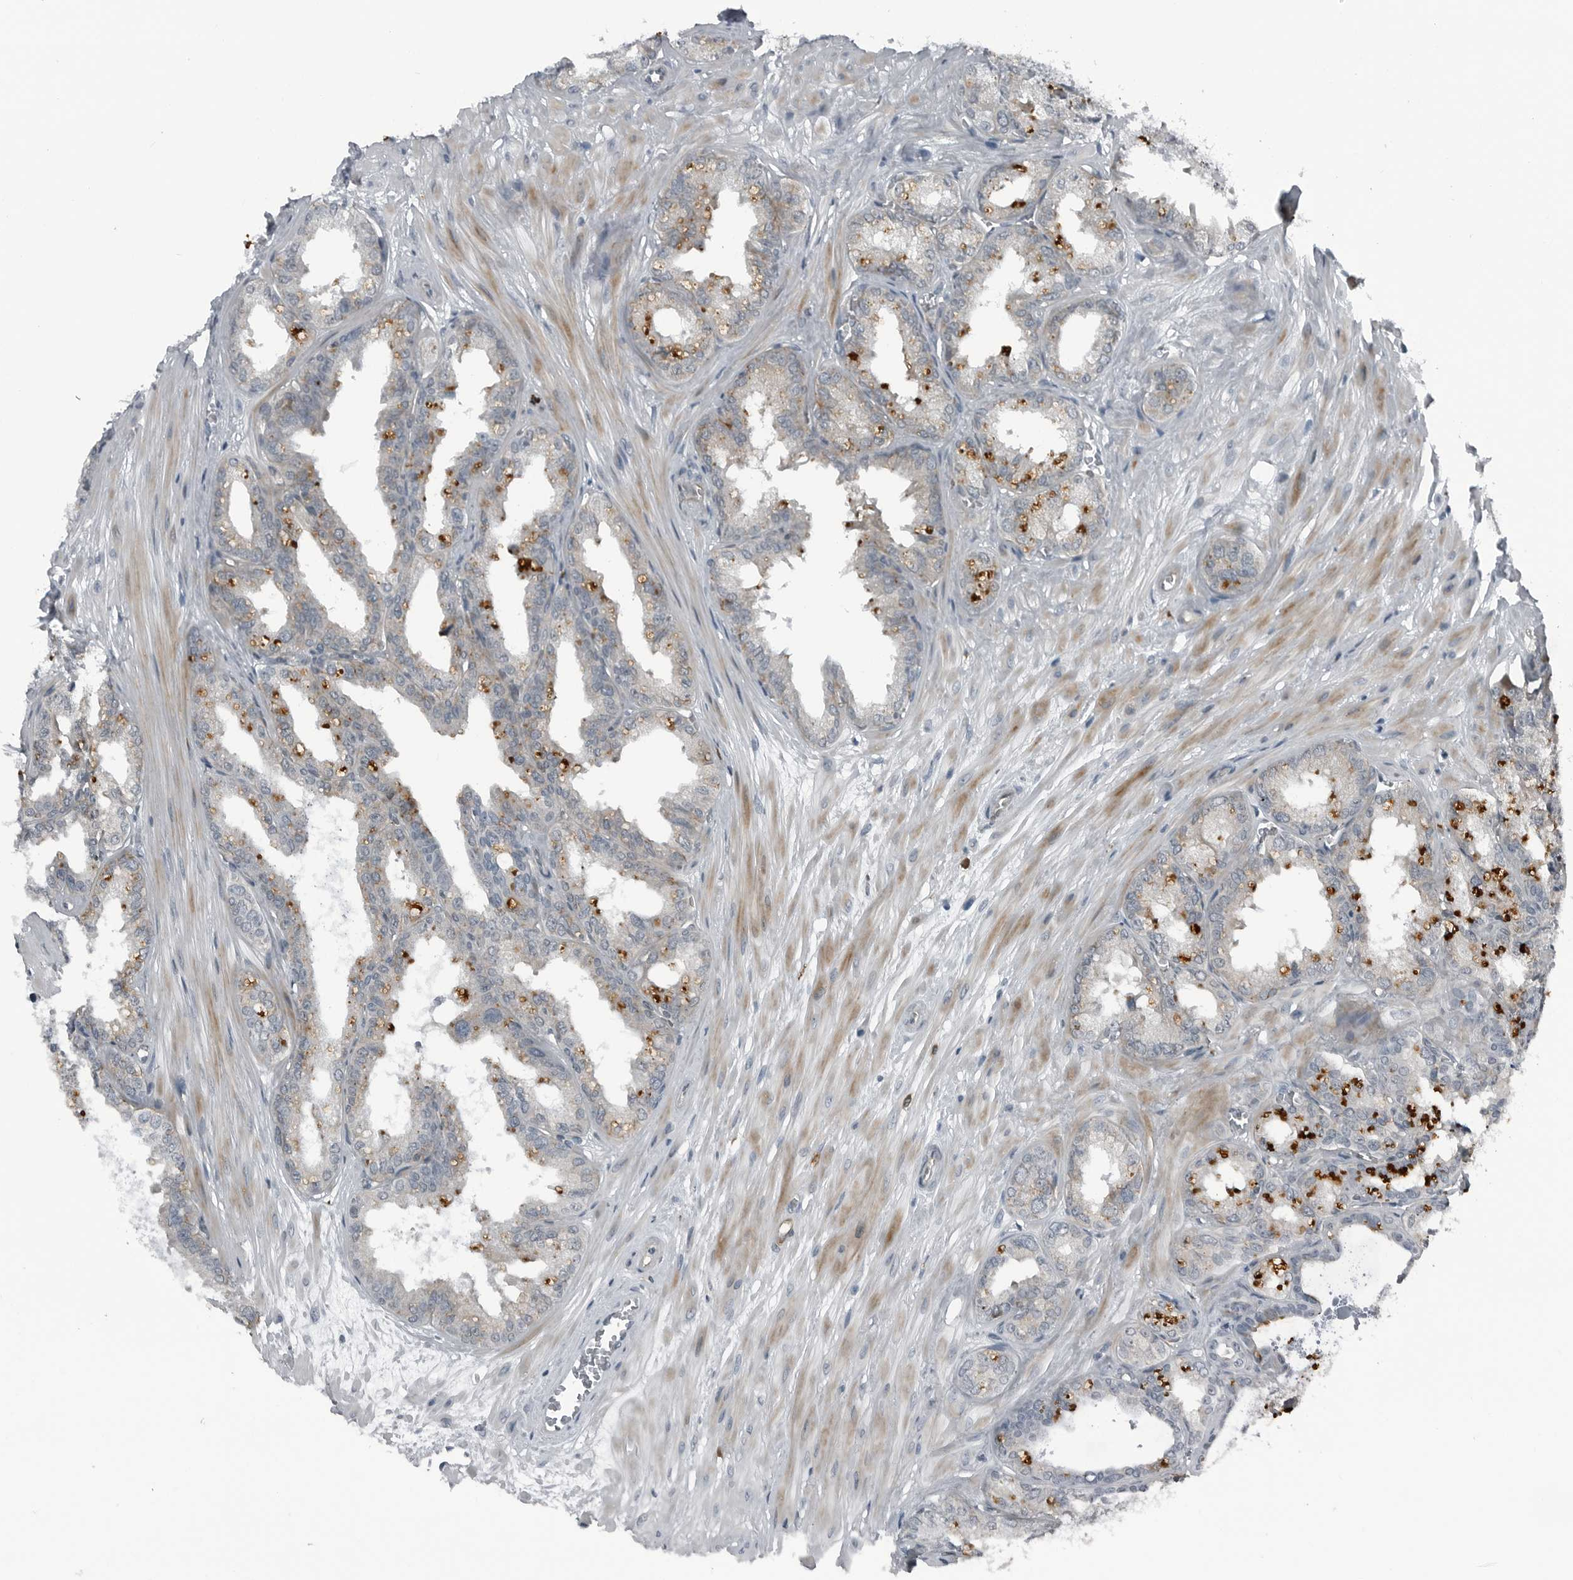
{"staining": {"intensity": "moderate", "quantity": "<25%", "location": "cytoplasmic/membranous"}, "tissue": "seminal vesicle", "cell_type": "Glandular cells", "image_type": "normal", "snomed": [{"axis": "morphology", "description": "Normal tissue, NOS"}, {"axis": "topography", "description": "Prostate"}, {"axis": "topography", "description": "Seminal veicle"}], "caption": "About <25% of glandular cells in normal seminal vesicle show moderate cytoplasmic/membranous protein expression as visualized by brown immunohistochemical staining.", "gene": "GAK", "patient": {"sex": "male", "age": 51}}